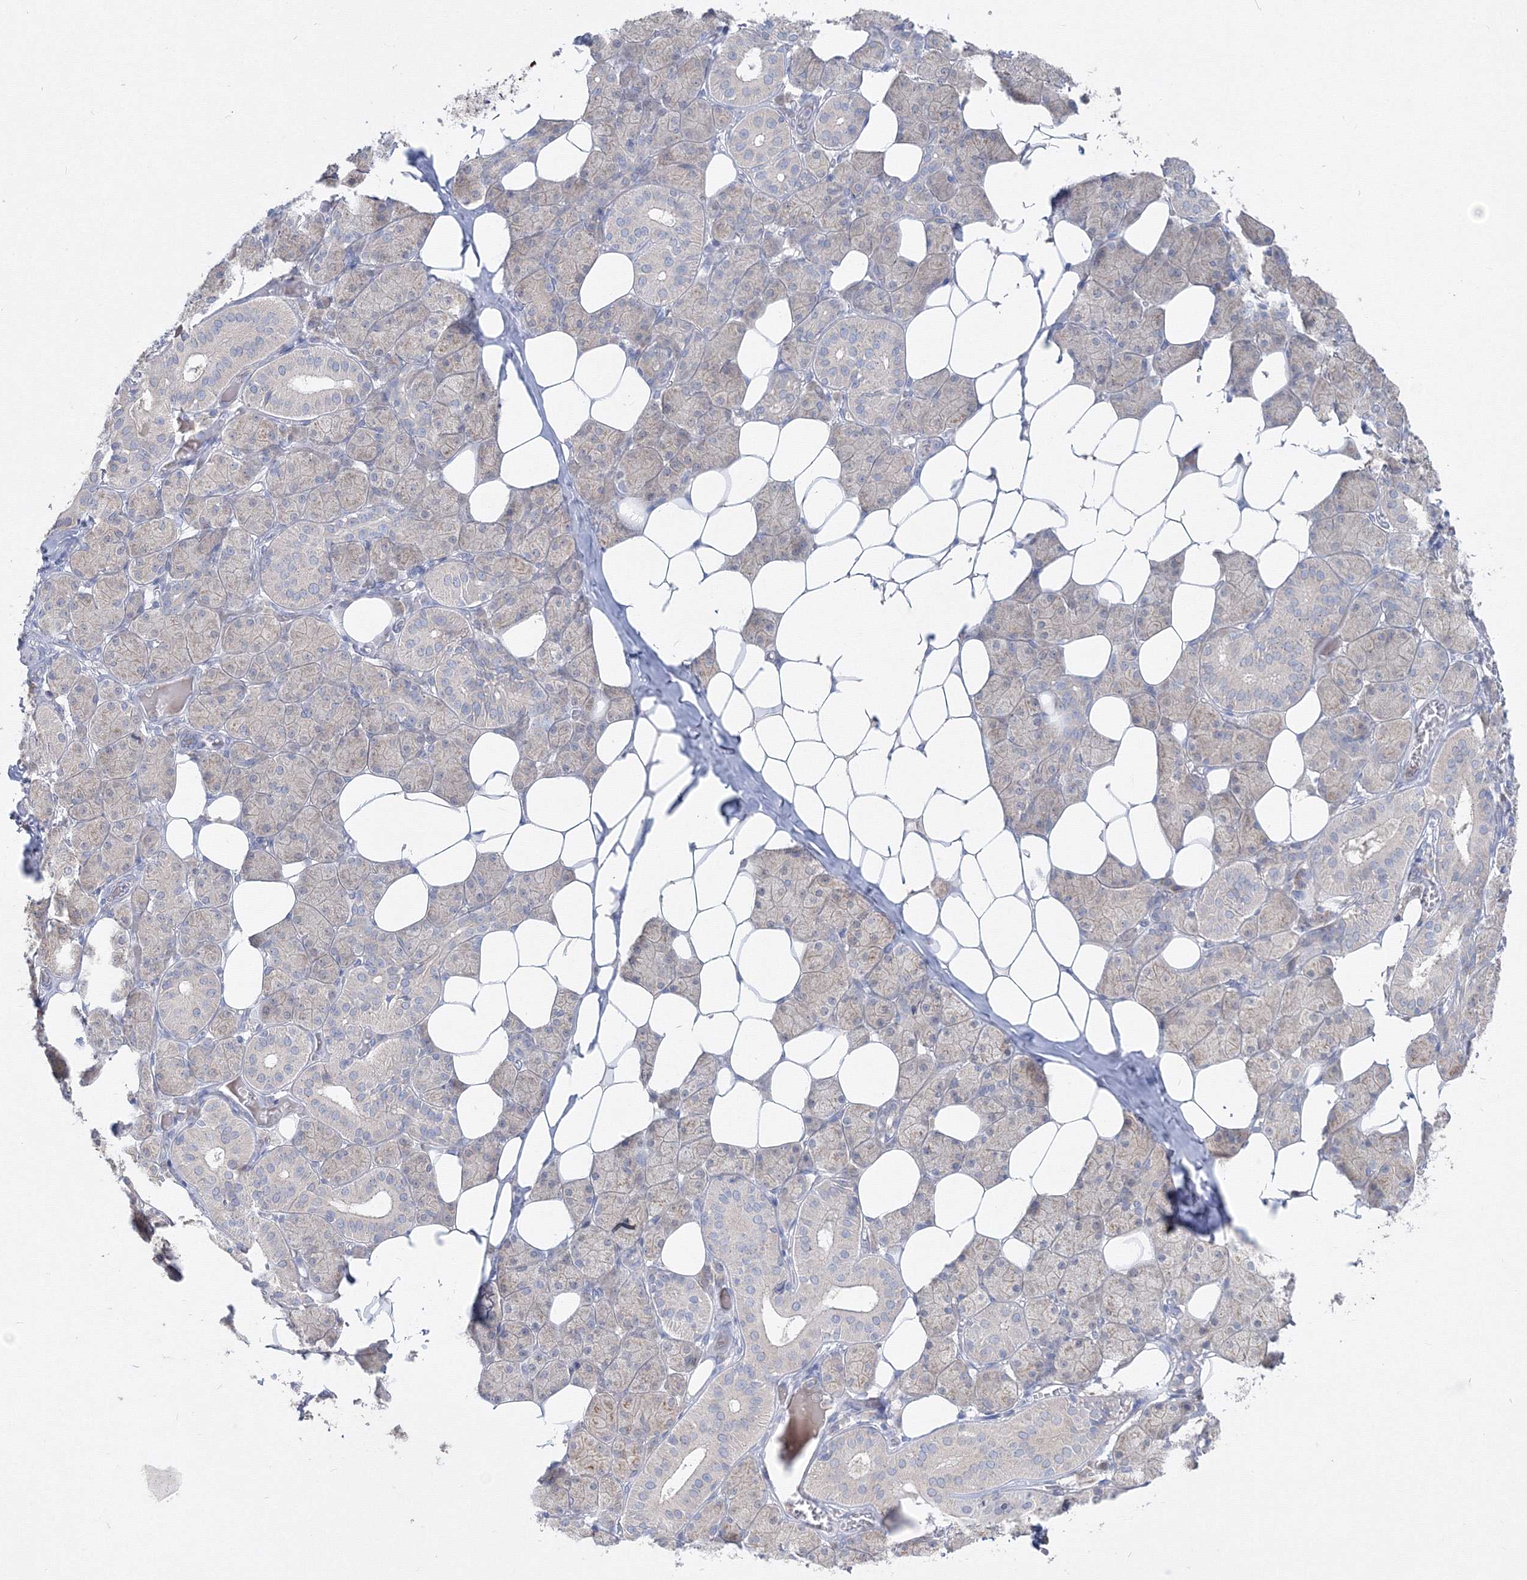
{"staining": {"intensity": "moderate", "quantity": "25%-75%", "location": "cytoplasmic/membranous"}, "tissue": "salivary gland", "cell_type": "Glandular cells", "image_type": "normal", "snomed": [{"axis": "morphology", "description": "Normal tissue, NOS"}, {"axis": "topography", "description": "Salivary gland"}], "caption": "Protein positivity by immunohistochemistry (IHC) shows moderate cytoplasmic/membranous staining in approximately 25%-75% of glandular cells in unremarkable salivary gland.", "gene": "FBXL8", "patient": {"sex": "female", "age": 33}}